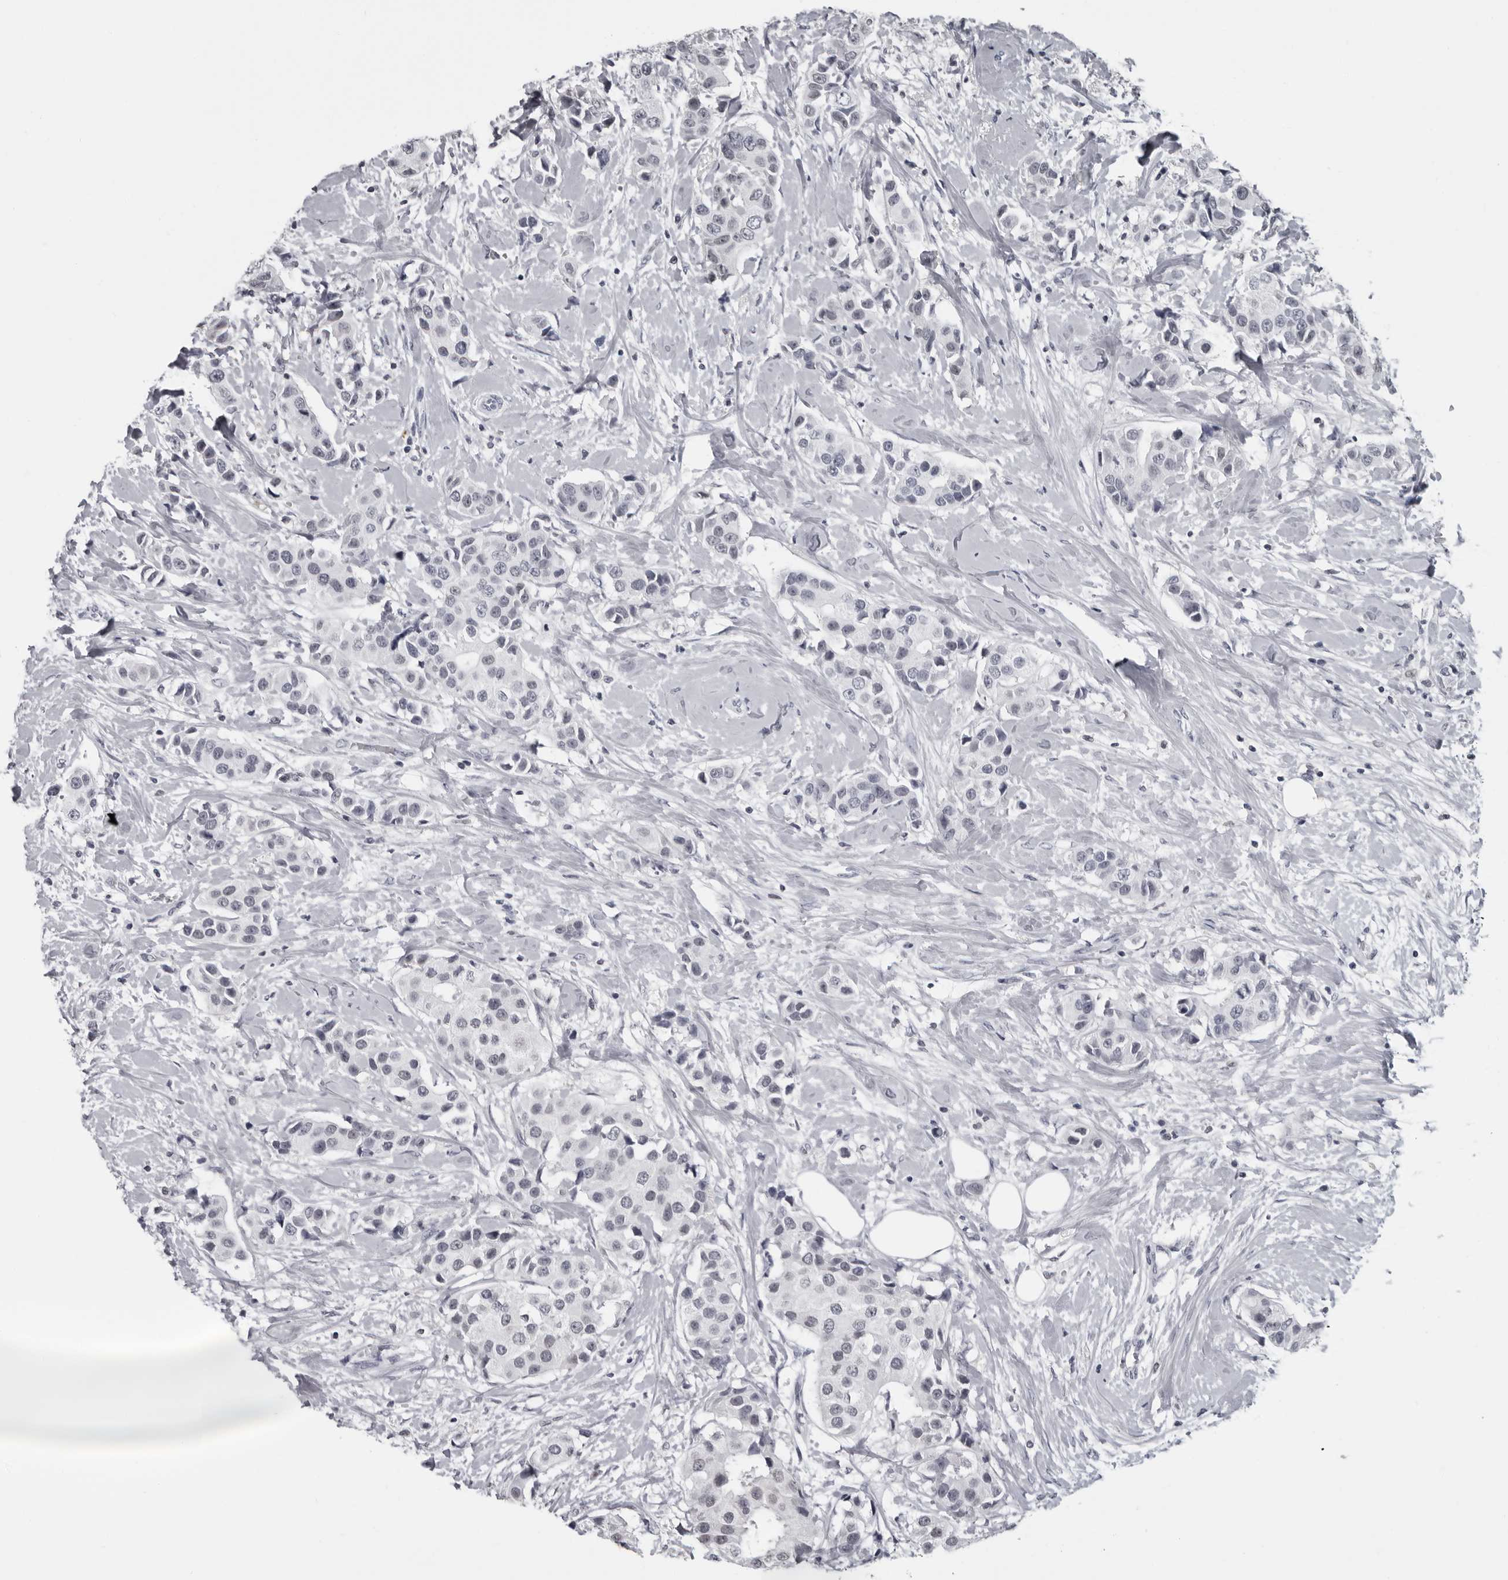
{"staining": {"intensity": "negative", "quantity": "none", "location": "none"}, "tissue": "breast cancer", "cell_type": "Tumor cells", "image_type": "cancer", "snomed": [{"axis": "morphology", "description": "Normal tissue, NOS"}, {"axis": "morphology", "description": "Duct carcinoma"}, {"axis": "topography", "description": "Breast"}], "caption": "Immunohistochemistry (IHC) photomicrograph of neoplastic tissue: infiltrating ductal carcinoma (breast) stained with DAB (3,3'-diaminobenzidine) reveals no significant protein staining in tumor cells.", "gene": "LZIC", "patient": {"sex": "female", "age": 39}}